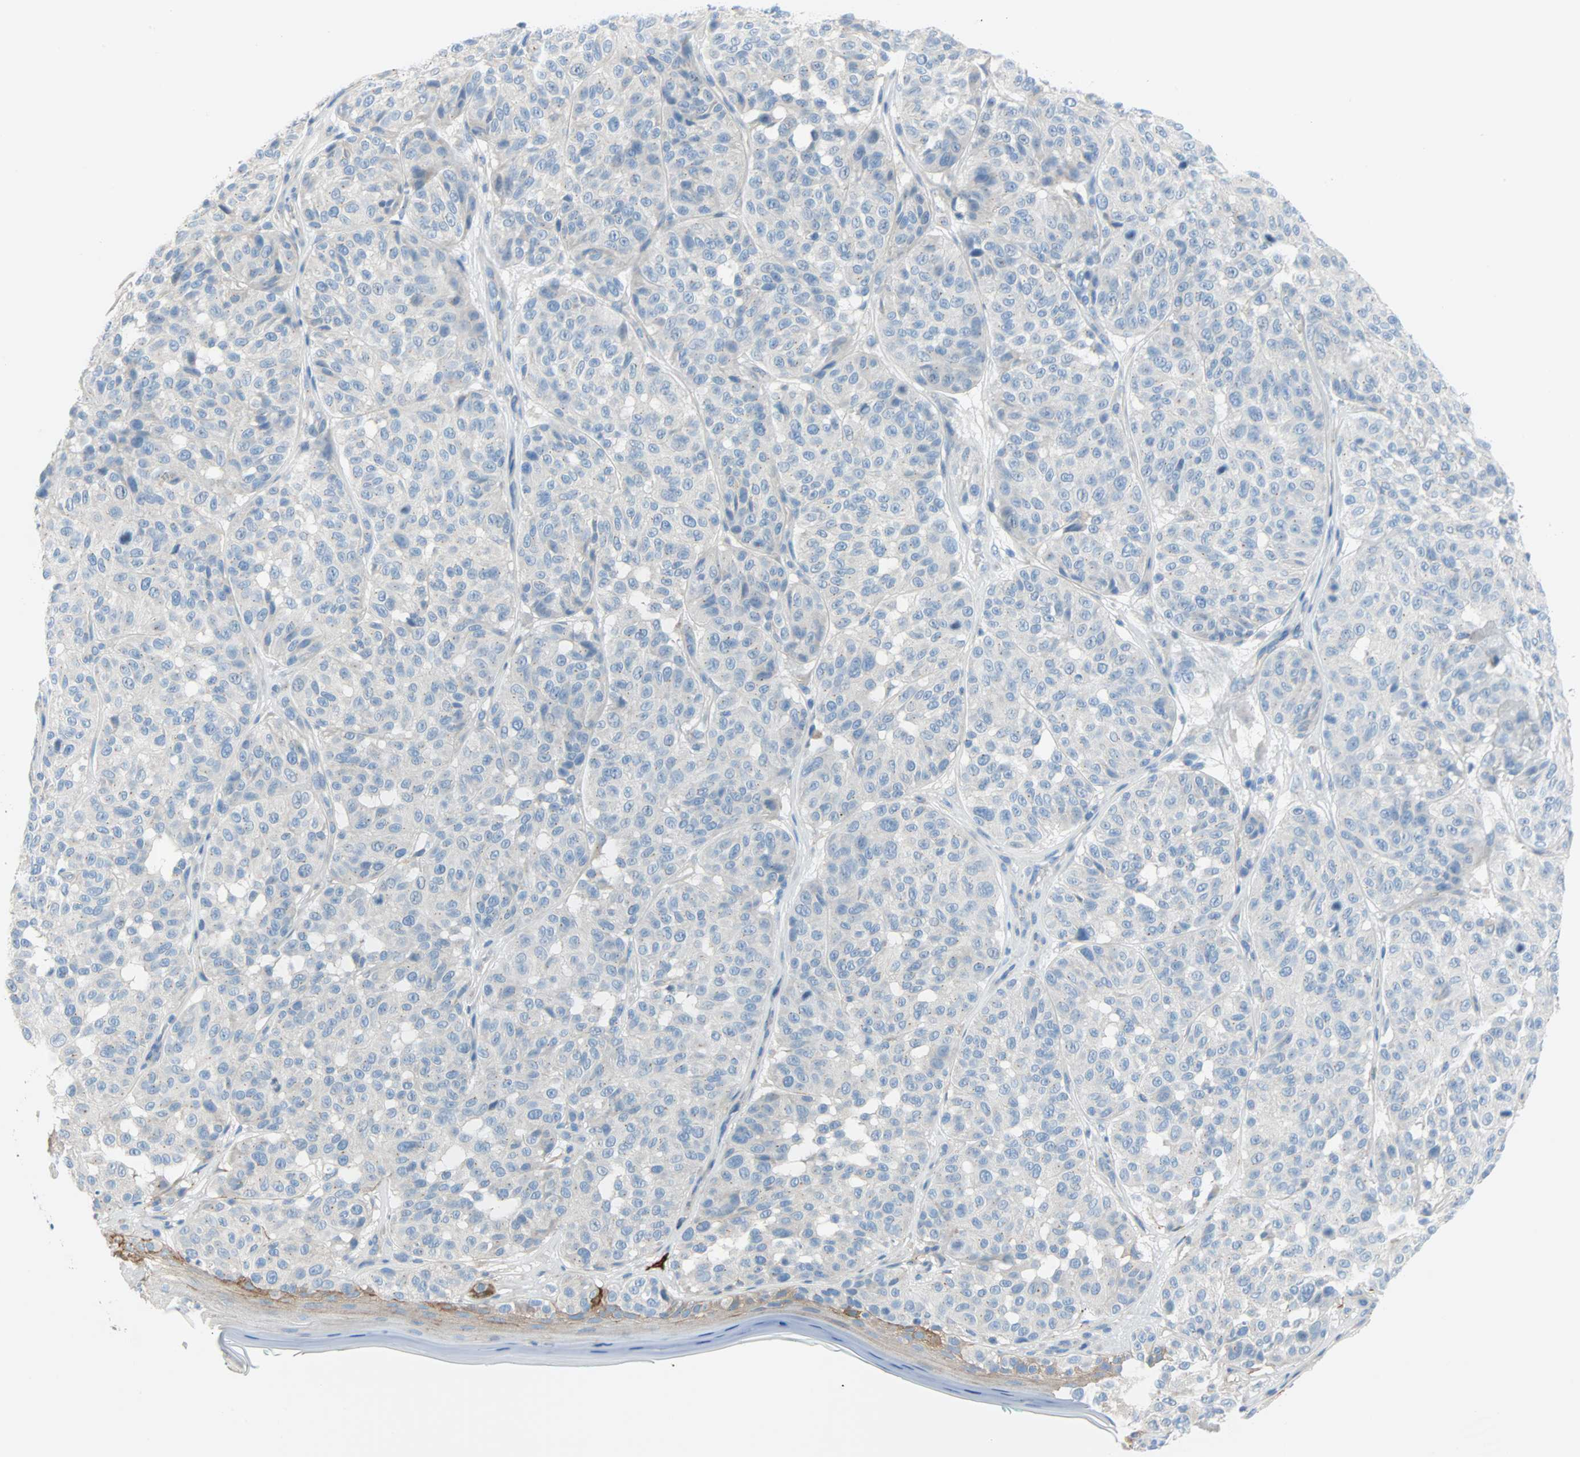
{"staining": {"intensity": "negative", "quantity": "none", "location": "none"}, "tissue": "melanoma", "cell_type": "Tumor cells", "image_type": "cancer", "snomed": [{"axis": "morphology", "description": "Malignant melanoma, NOS"}, {"axis": "topography", "description": "Skin"}], "caption": "Melanoma stained for a protein using immunohistochemistry (IHC) shows no expression tumor cells.", "gene": "PDPN", "patient": {"sex": "female", "age": 46}}